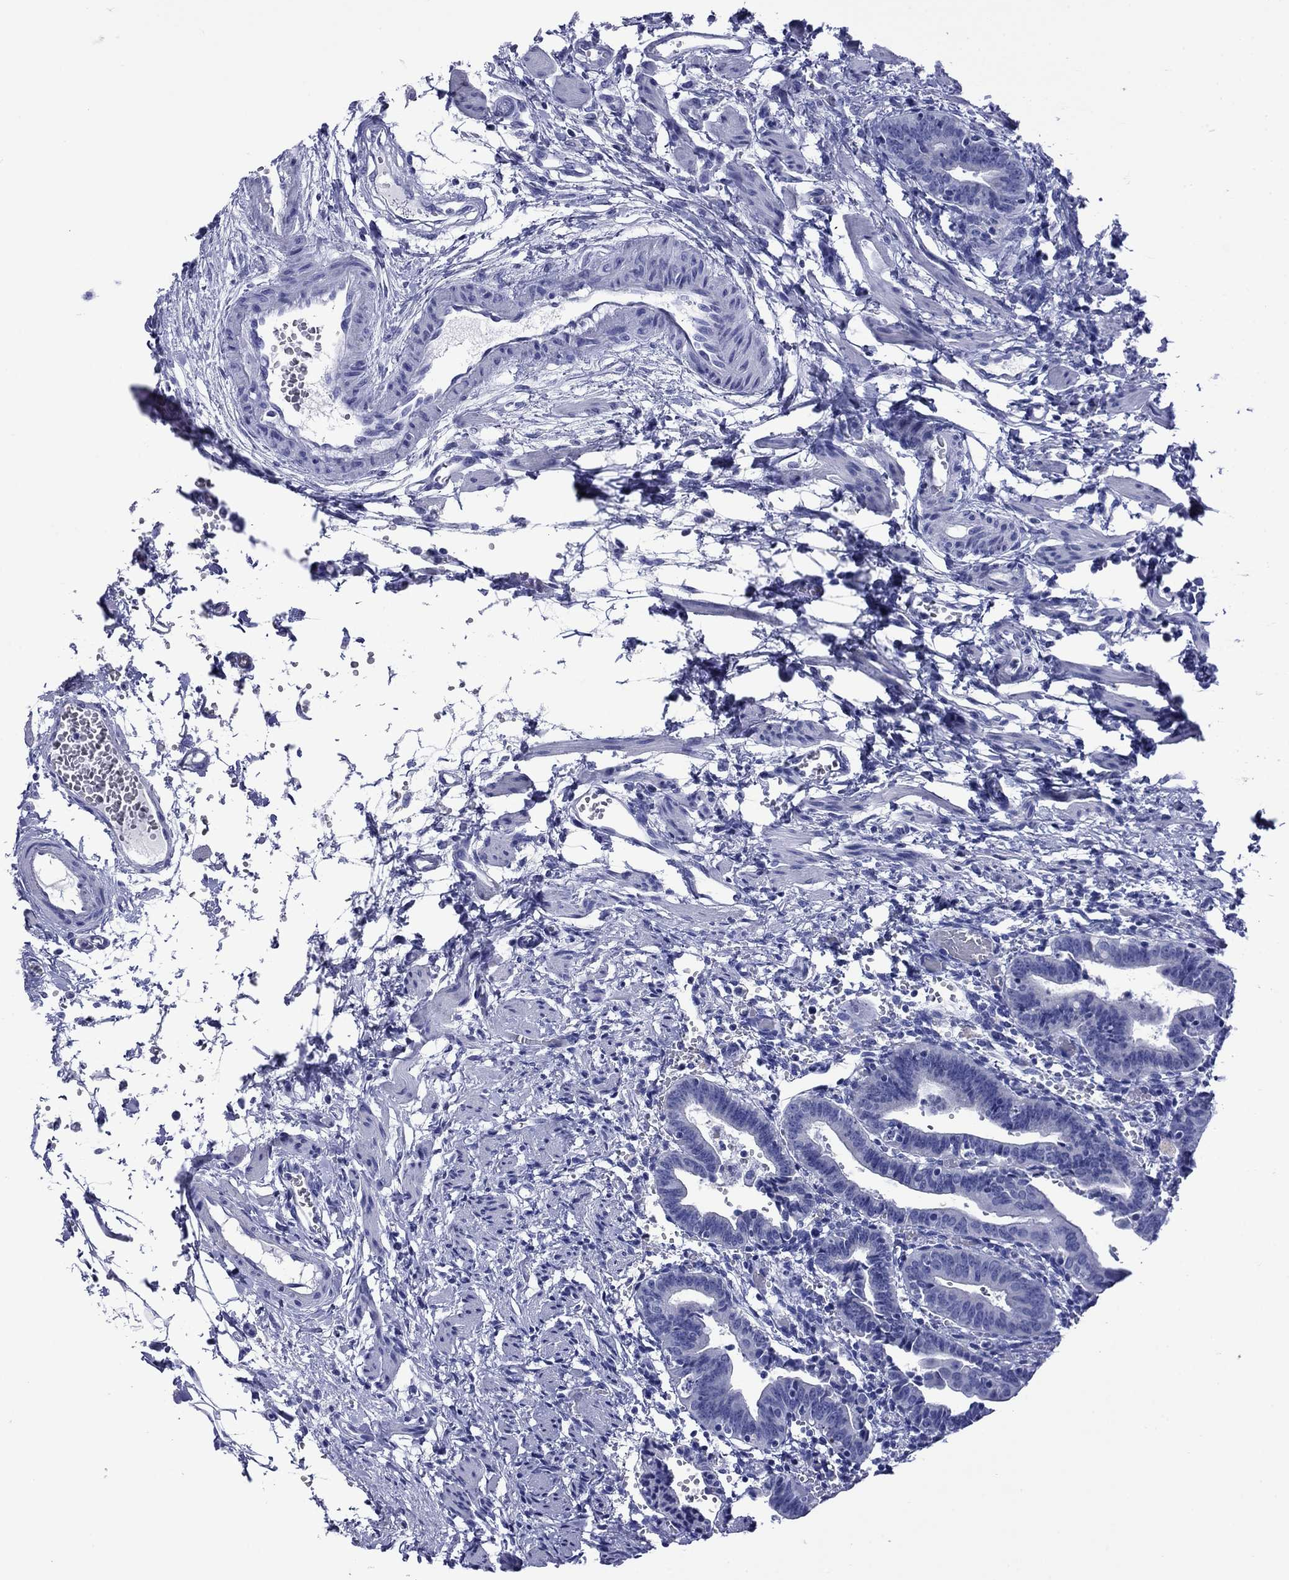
{"staining": {"intensity": "negative", "quantity": "none", "location": "none"}, "tissue": "fallopian tube", "cell_type": "Glandular cells", "image_type": "normal", "snomed": [{"axis": "morphology", "description": "Normal tissue, NOS"}, {"axis": "morphology", "description": "Carcinoma, endometroid"}, {"axis": "topography", "description": "Fallopian tube"}, {"axis": "topography", "description": "Ovary"}], "caption": "Benign fallopian tube was stained to show a protein in brown. There is no significant positivity in glandular cells. The staining is performed using DAB brown chromogen with nuclei counter-stained in using hematoxylin.", "gene": "GIP", "patient": {"sex": "female", "age": 42}}